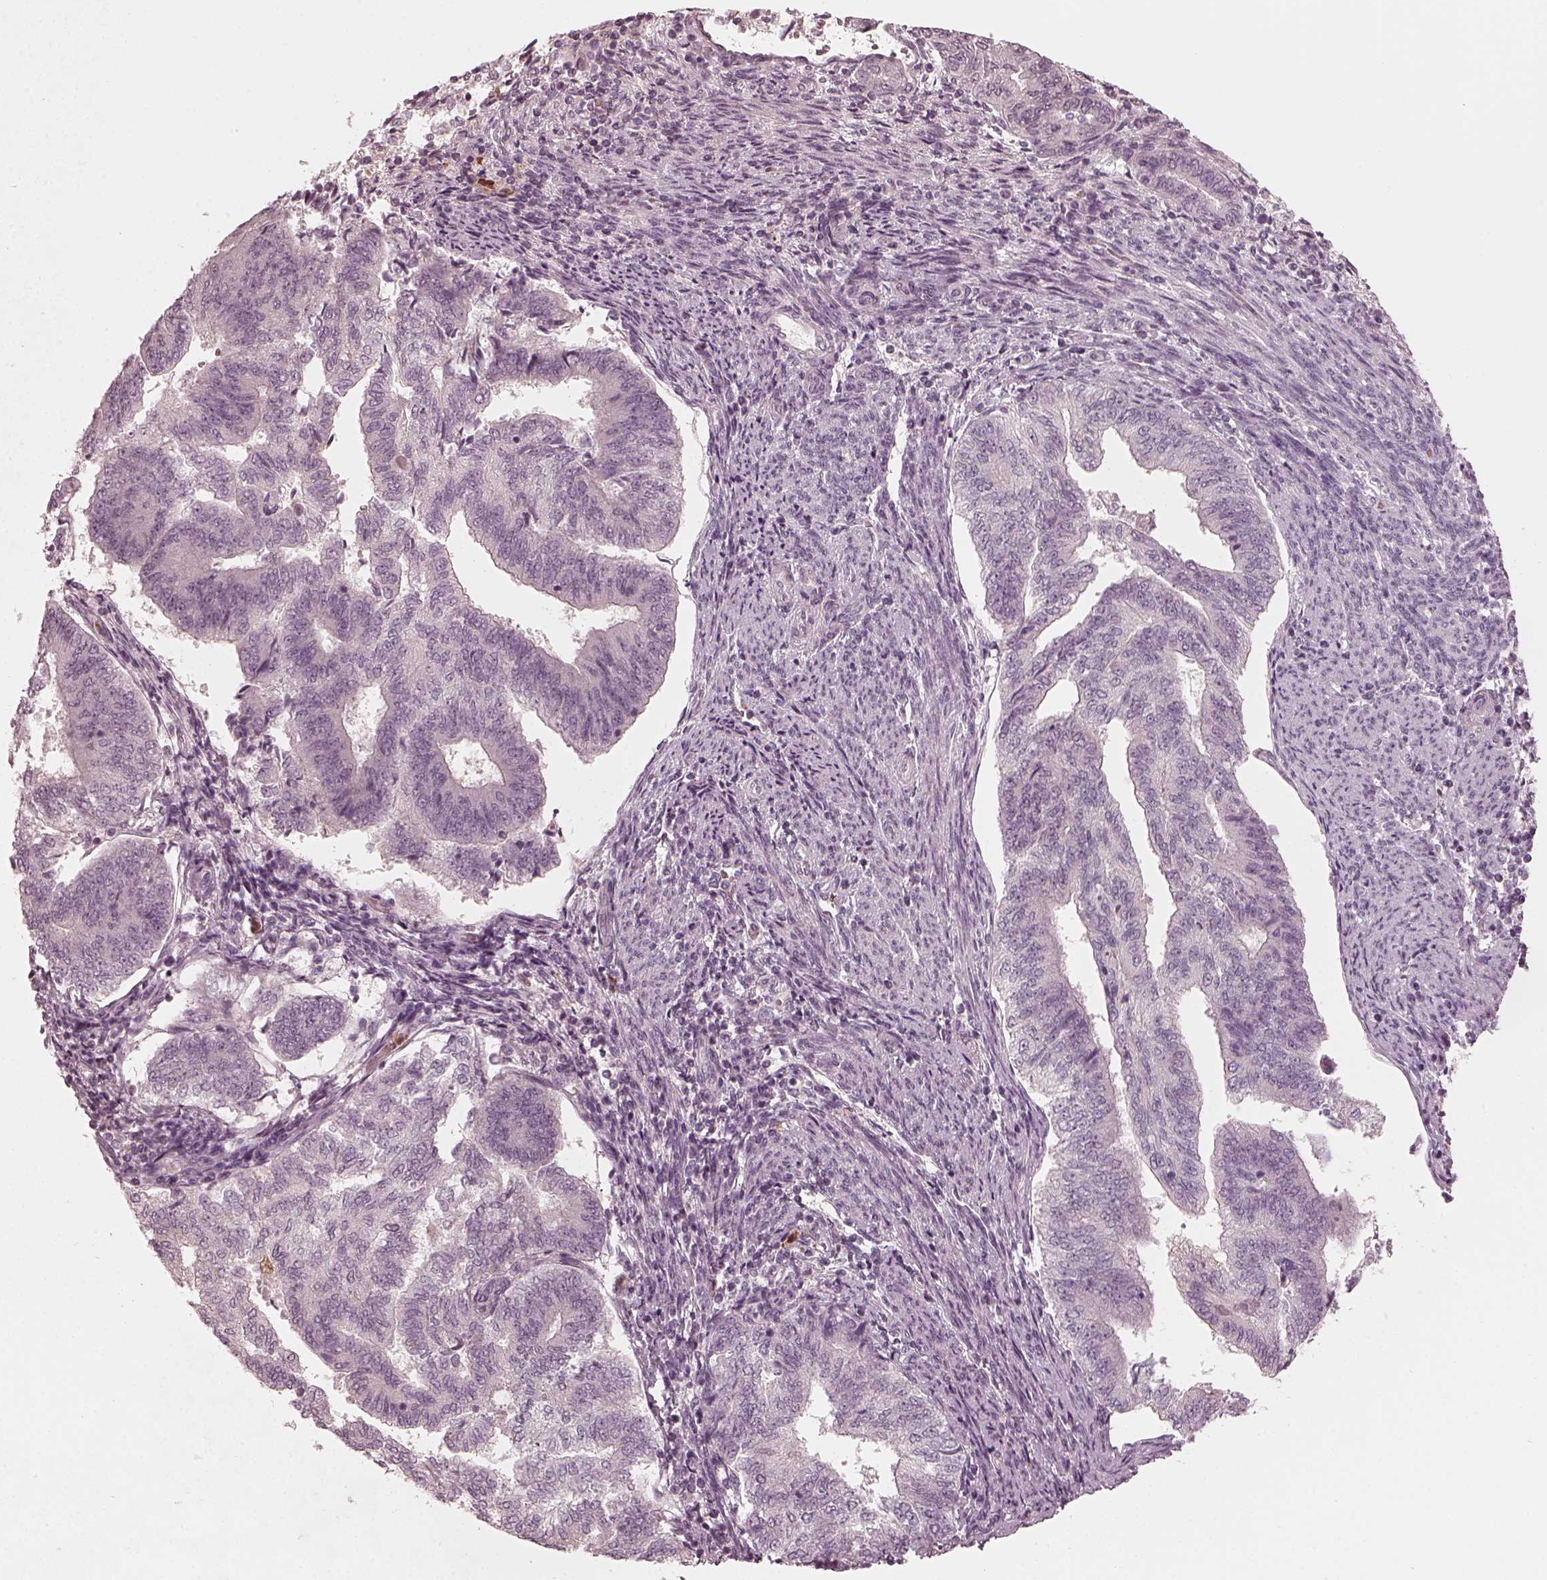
{"staining": {"intensity": "negative", "quantity": "none", "location": "none"}, "tissue": "endometrial cancer", "cell_type": "Tumor cells", "image_type": "cancer", "snomed": [{"axis": "morphology", "description": "Adenocarcinoma, NOS"}, {"axis": "topography", "description": "Endometrium"}], "caption": "This is an IHC photomicrograph of endometrial cancer. There is no staining in tumor cells.", "gene": "CHIT1", "patient": {"sex": "female", "age": 65}}